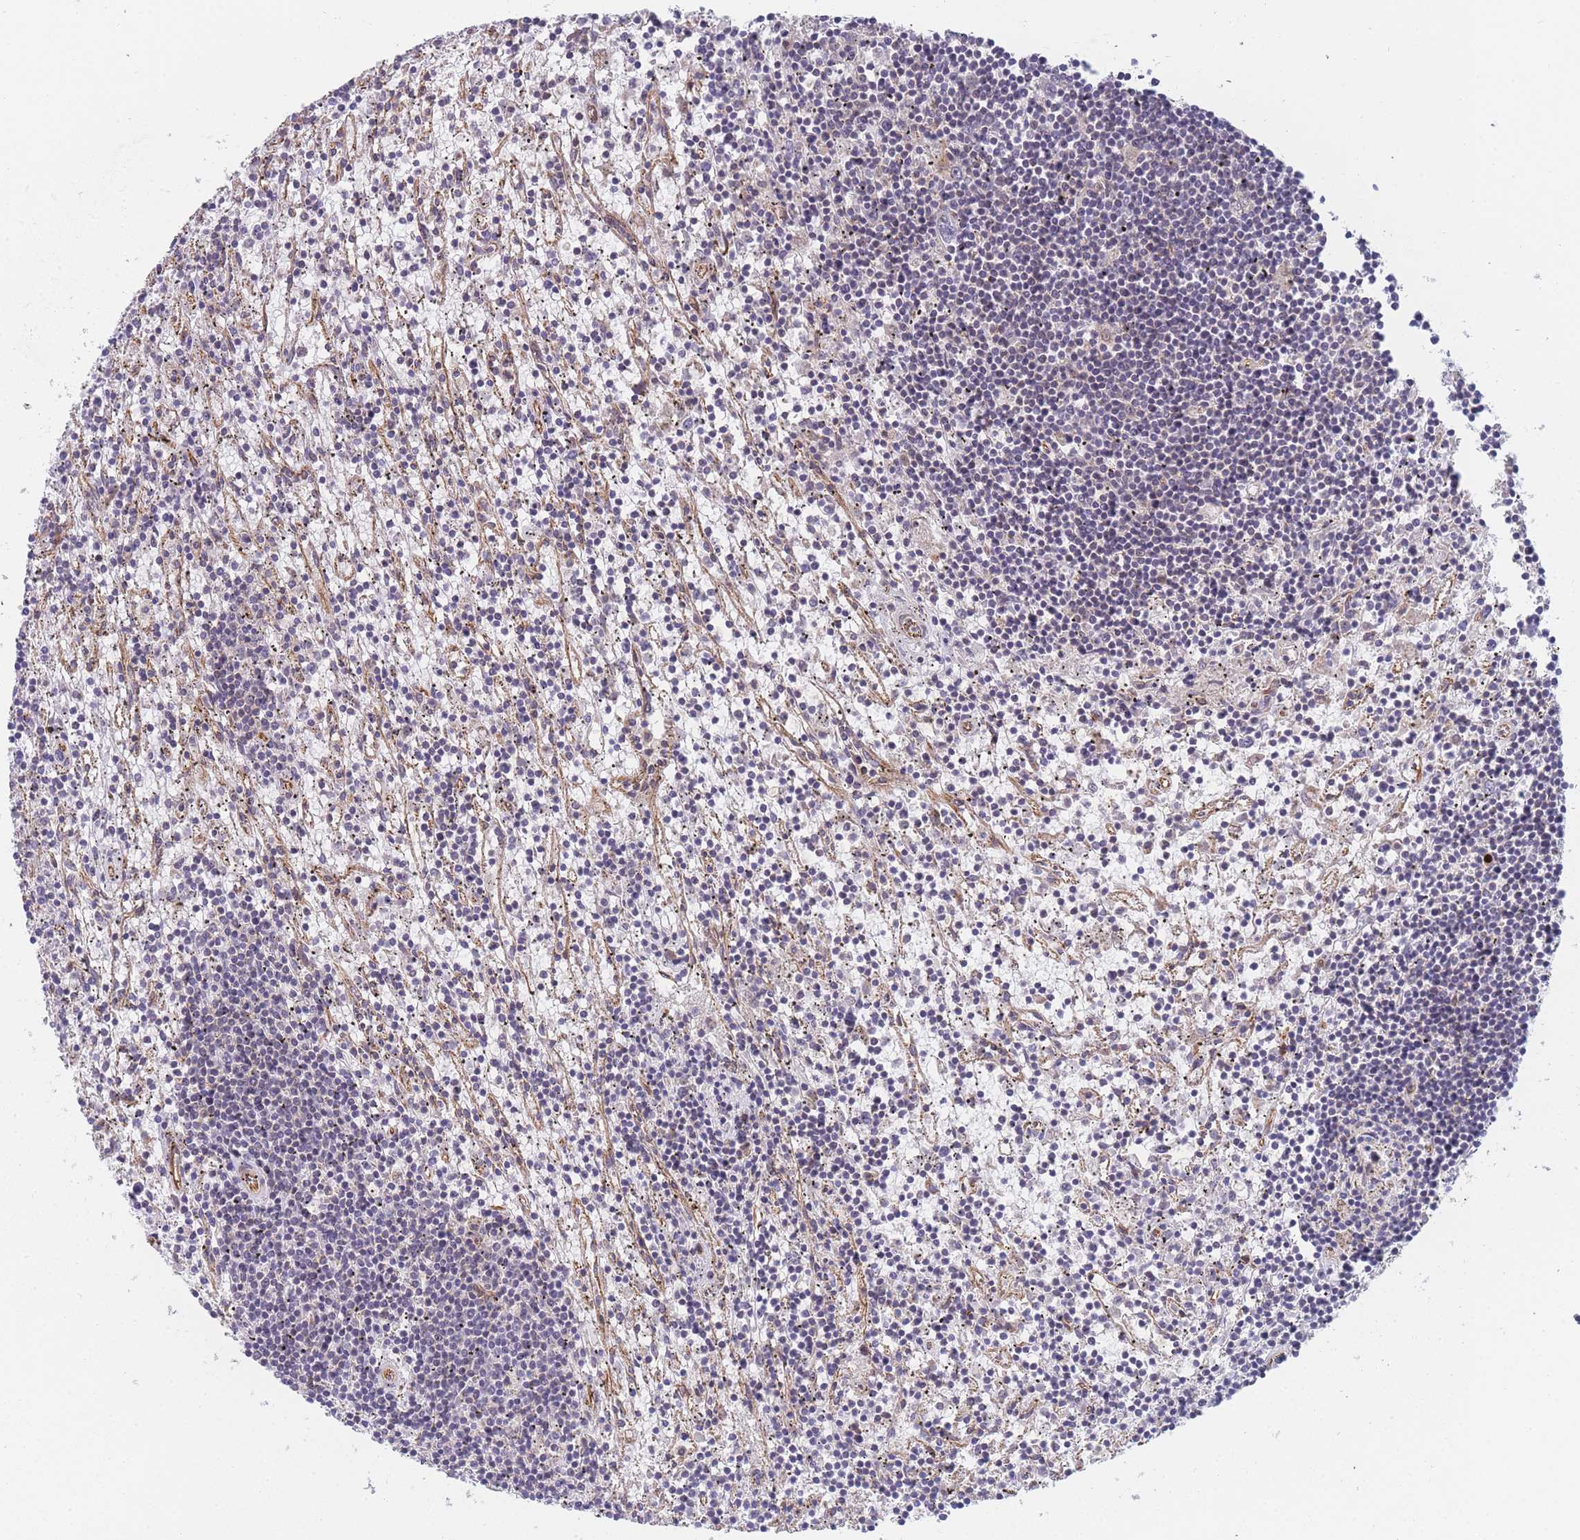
{"staining": {"intensity": "negative", "quantity": "none", "location": "none"}, "tissue": "lymphoma", "cell_type": "Tumor cells", "image_type": "cancer", "snomed": [{"axis": "morphology", "description": "Malignant lymphoma, non-Hodgkin's type, Low grade"}, {"axis": "topography", "description": "Spleen"}], "caption": "Protein analysis of lymphoma shows no significant positivity in tumor cells. (DAB immunohistochemistry, high magnification).", "gene": "MTRES1", "patient": {"sex": "male", "age": 76}}